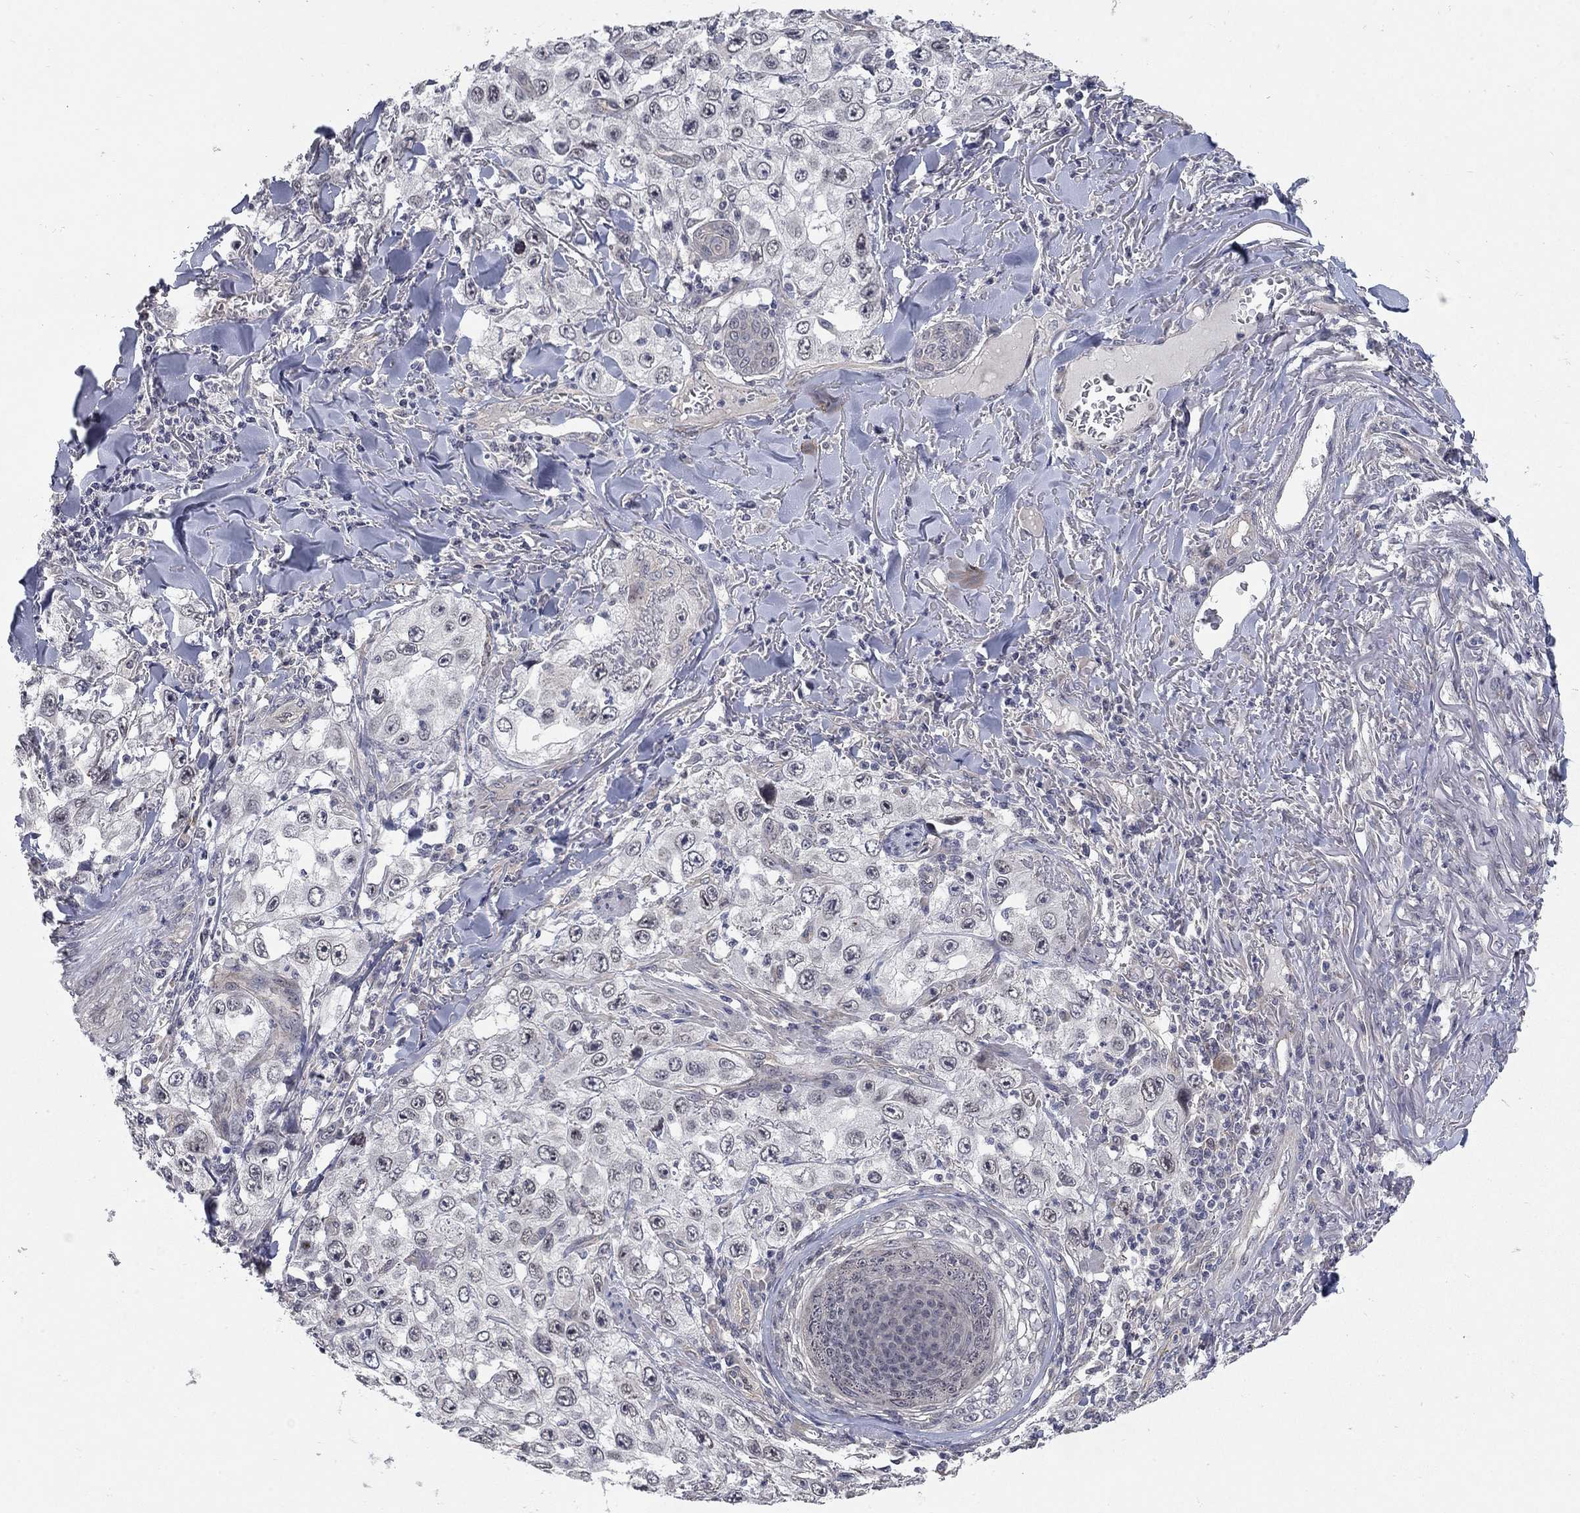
{"staining": {"intensity": "negative", "quantity": "none", "location": "none"}, "tissue": "skin cancer", "cell_type": "Tumor cells", "image_type": "cancer", "snomed": [{"axis": "morphology", "description": "Squamous cell carcinoma, NOS"}, {"axis": "topography", "description": "Skin"}], "caption": "The immunohistochemistry (IHC) image has no significant staining in tumor cells of skin cancer (squamous cell carcinoma) tissue.", "gene": "WASF3", "patient": {"sex": "male", "age": 82}}